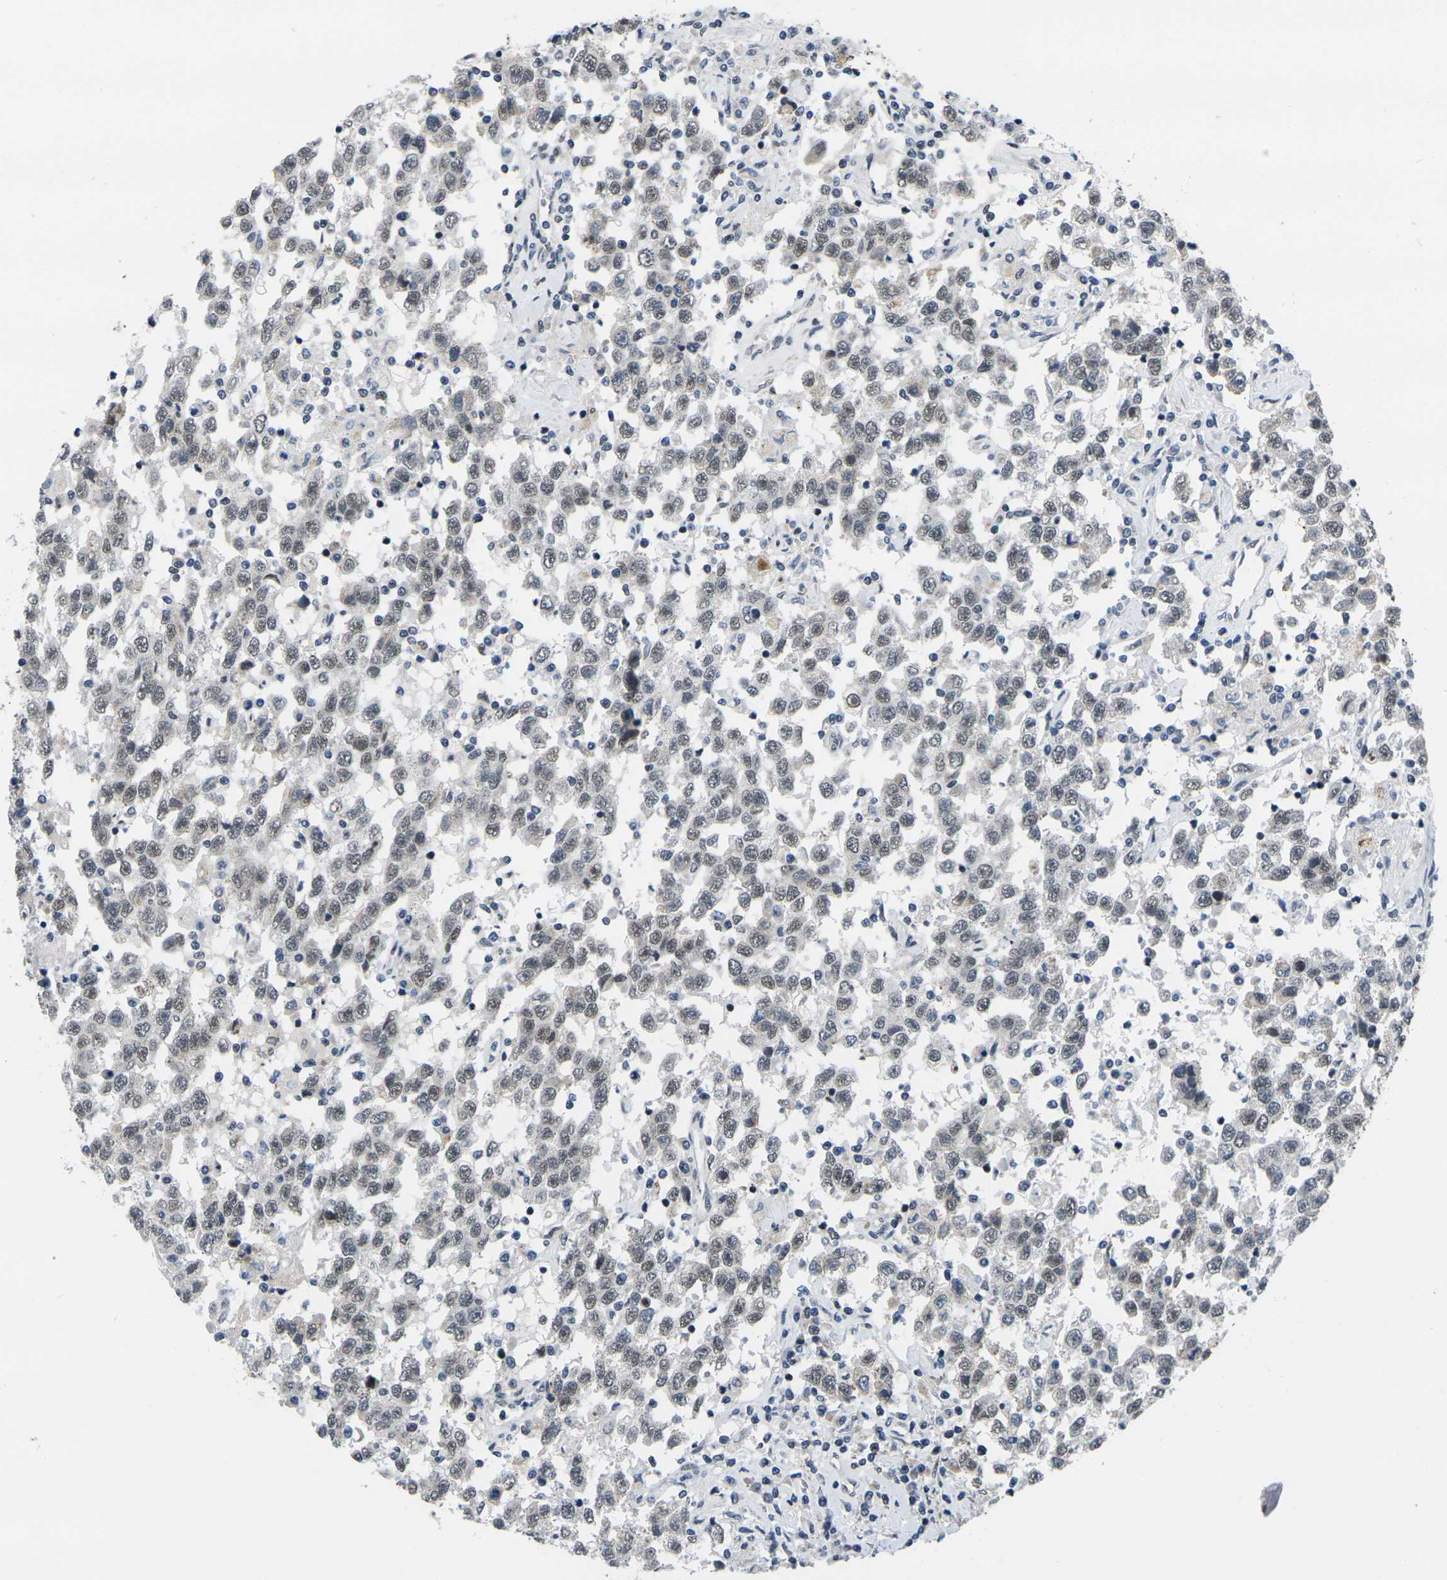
{"staining": {"intensity": "moderate", "quantity": "25%-75%", "location": "nuclear"}, "tissue": "testis cancer", "cell_type": "Tumor cells", "image_type": "cancer", "snomed": [{"axis": "morphology", "description": "Seminoma, NOS"}, {"axis": "topography", "description": "Testis"}], "caption": "This is a photomicrograph of immunohistochemistry (IHC) staining of testis seminoma, which shows moderate staining in the nuclear of tumor cells.", "gene": "RBM7", "patient": {"sex": "male", "age": 41}}